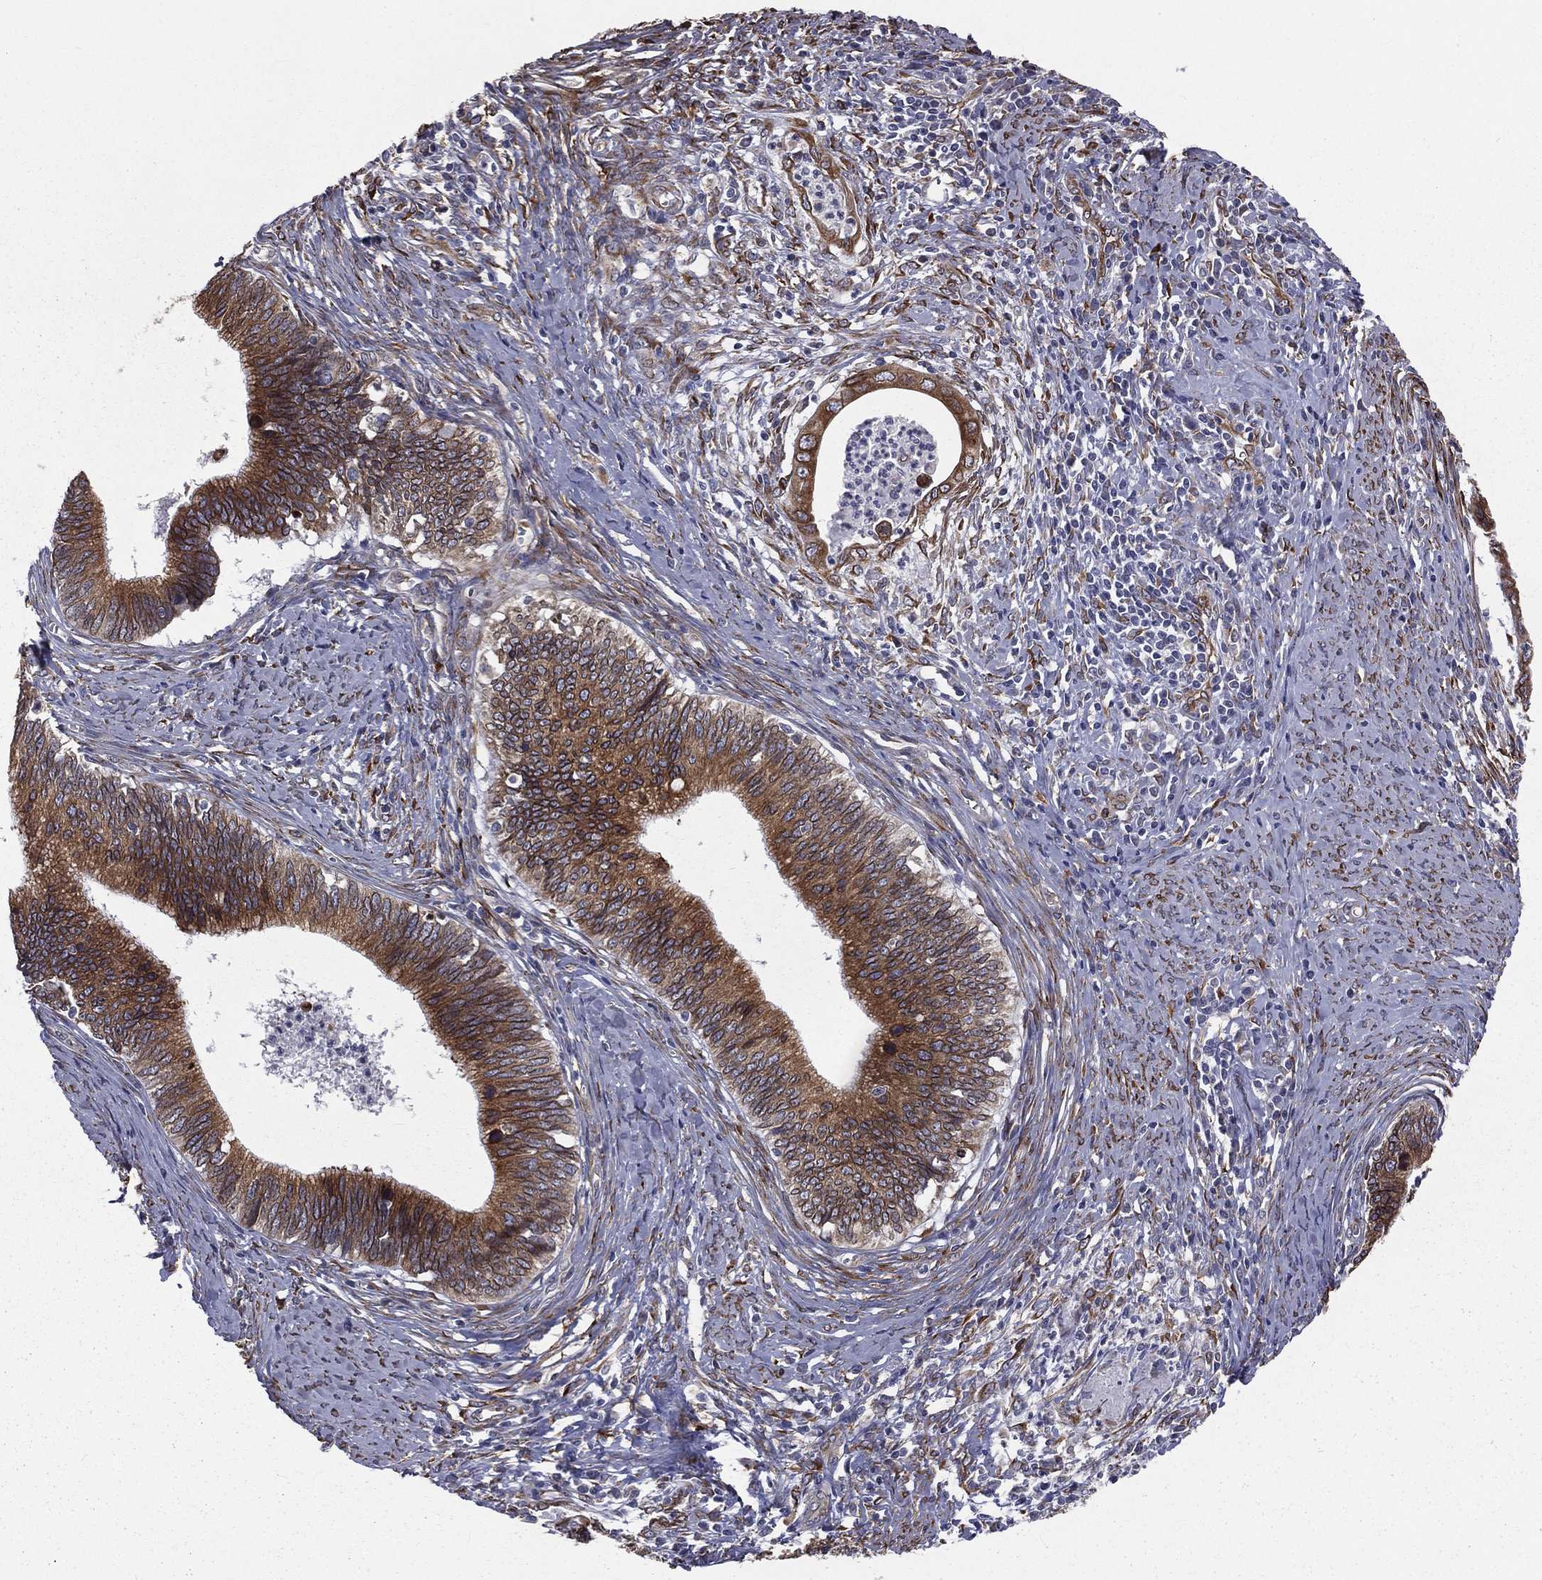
{"staining": {"intensity": "strong", "quantity": ">75%", "location": "cytoplasmic/membranous"}, "tissue": "cervical cancer", "cell_type": "Tumor cells", "image_type": "cancer", "snomed": [{"axis": "morphology", "description": "Adenocarcinoma, NOS"}, {"axis": "topography", "description": "Cervix"}], "caption": "Immunohistochemical staining of human adenocarcinoma (cervical) demonstrates high levels of strong cytoplasmic/membranous staining in approximately >75% of tumor cells.", "gene": "PGRMC1", "patient": {"sex": "female", "age": 42}}